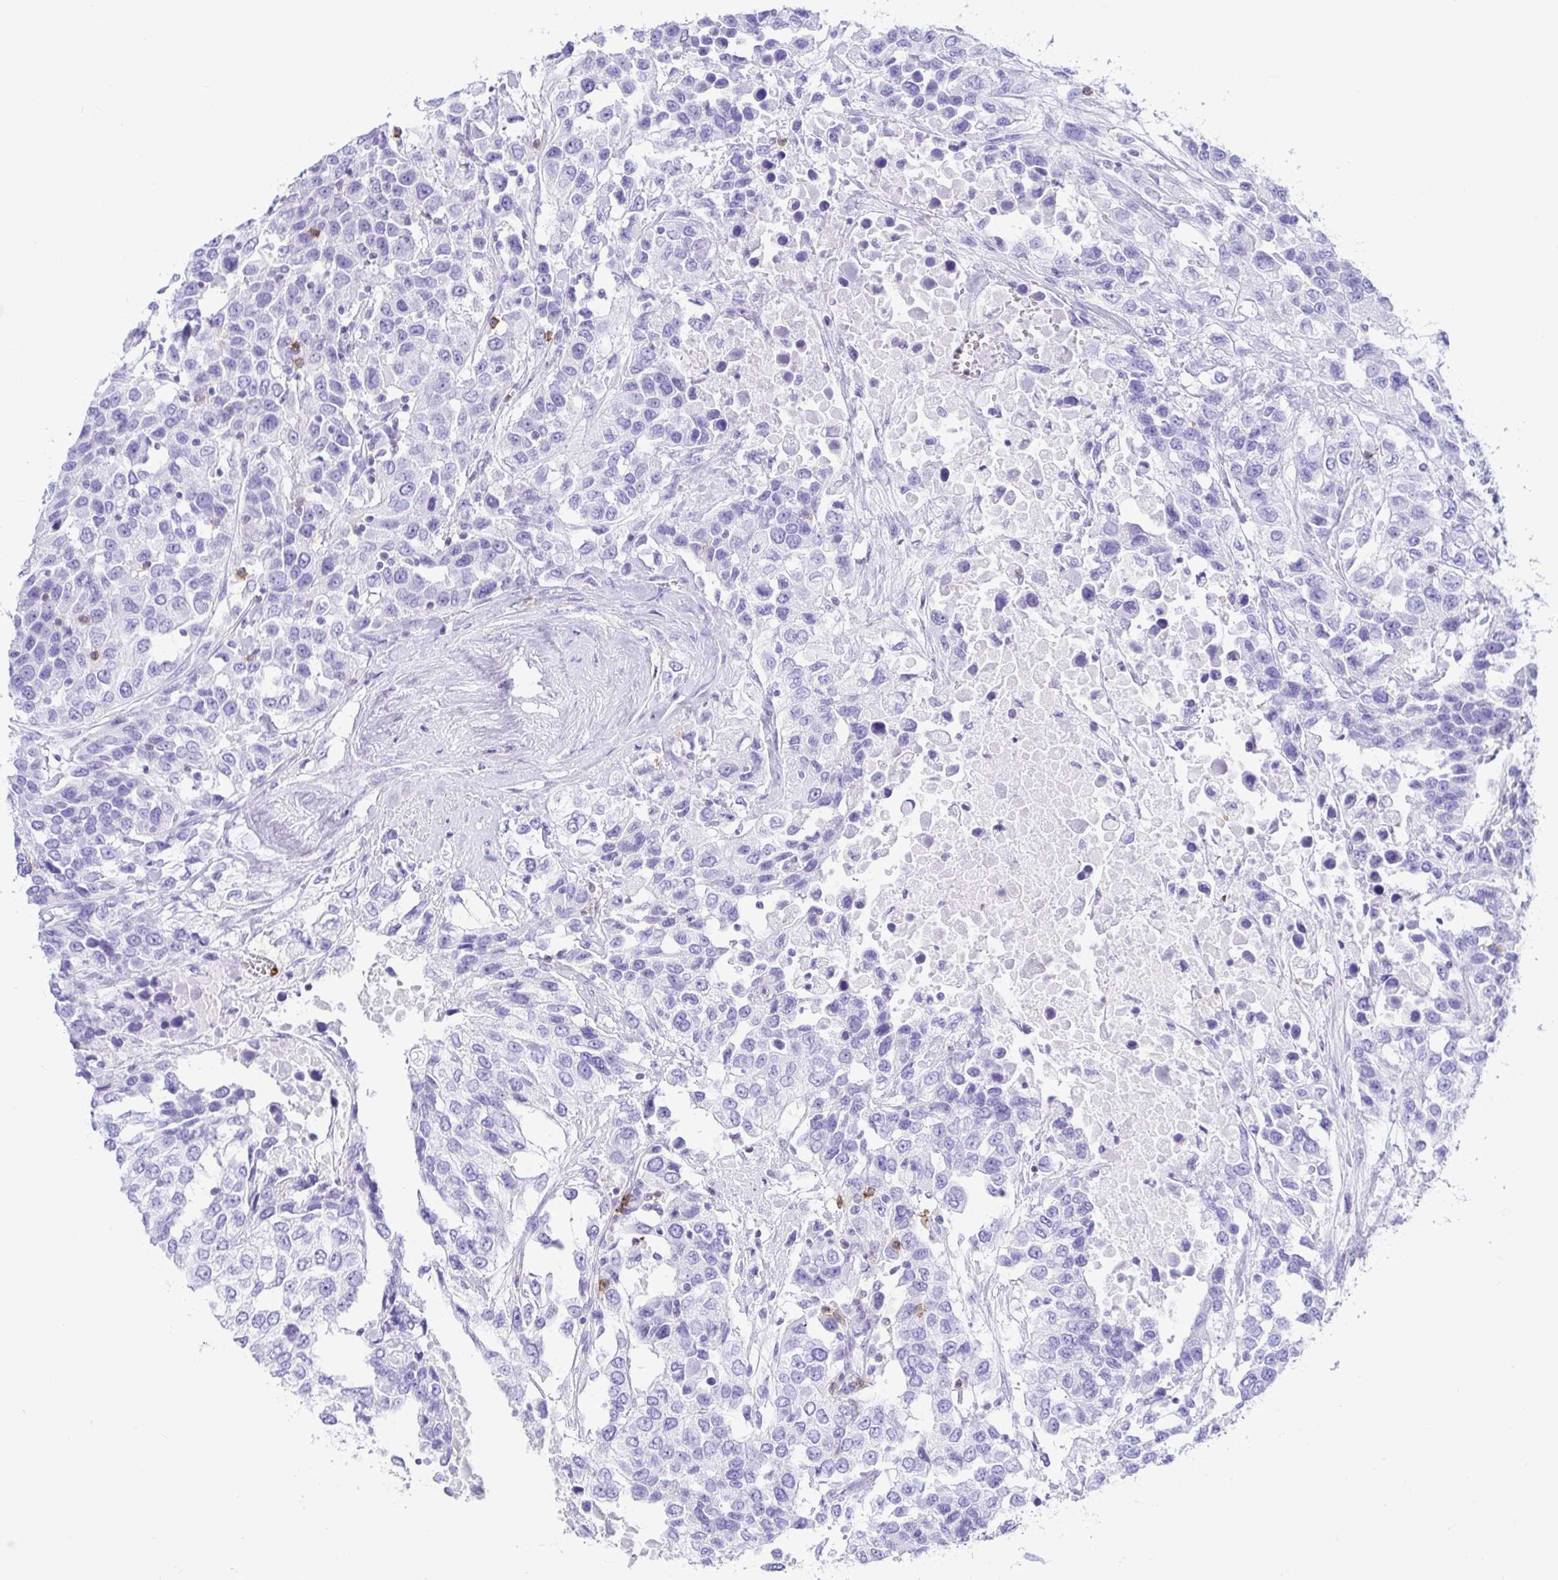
{"staining": {"intensity": "negative", "quantity": "none", "location": "none"}, "tissue": "urothelial cancer", "cell_type": "Tumor cells", "image_type": "cancer", "snomed": [{"axis": "morphology", "description": "Urothelial carcinoma, High grade"}, {"axis": "topography", "description": "Urinary bladder"}], "caption": "This is a image of IHC staining of urothelial cancer, which shows no positivity in tumor cells. Nuclei are stained in blue.", "gene": "CD5", "patient": {"sex": "female", "age": 80}}